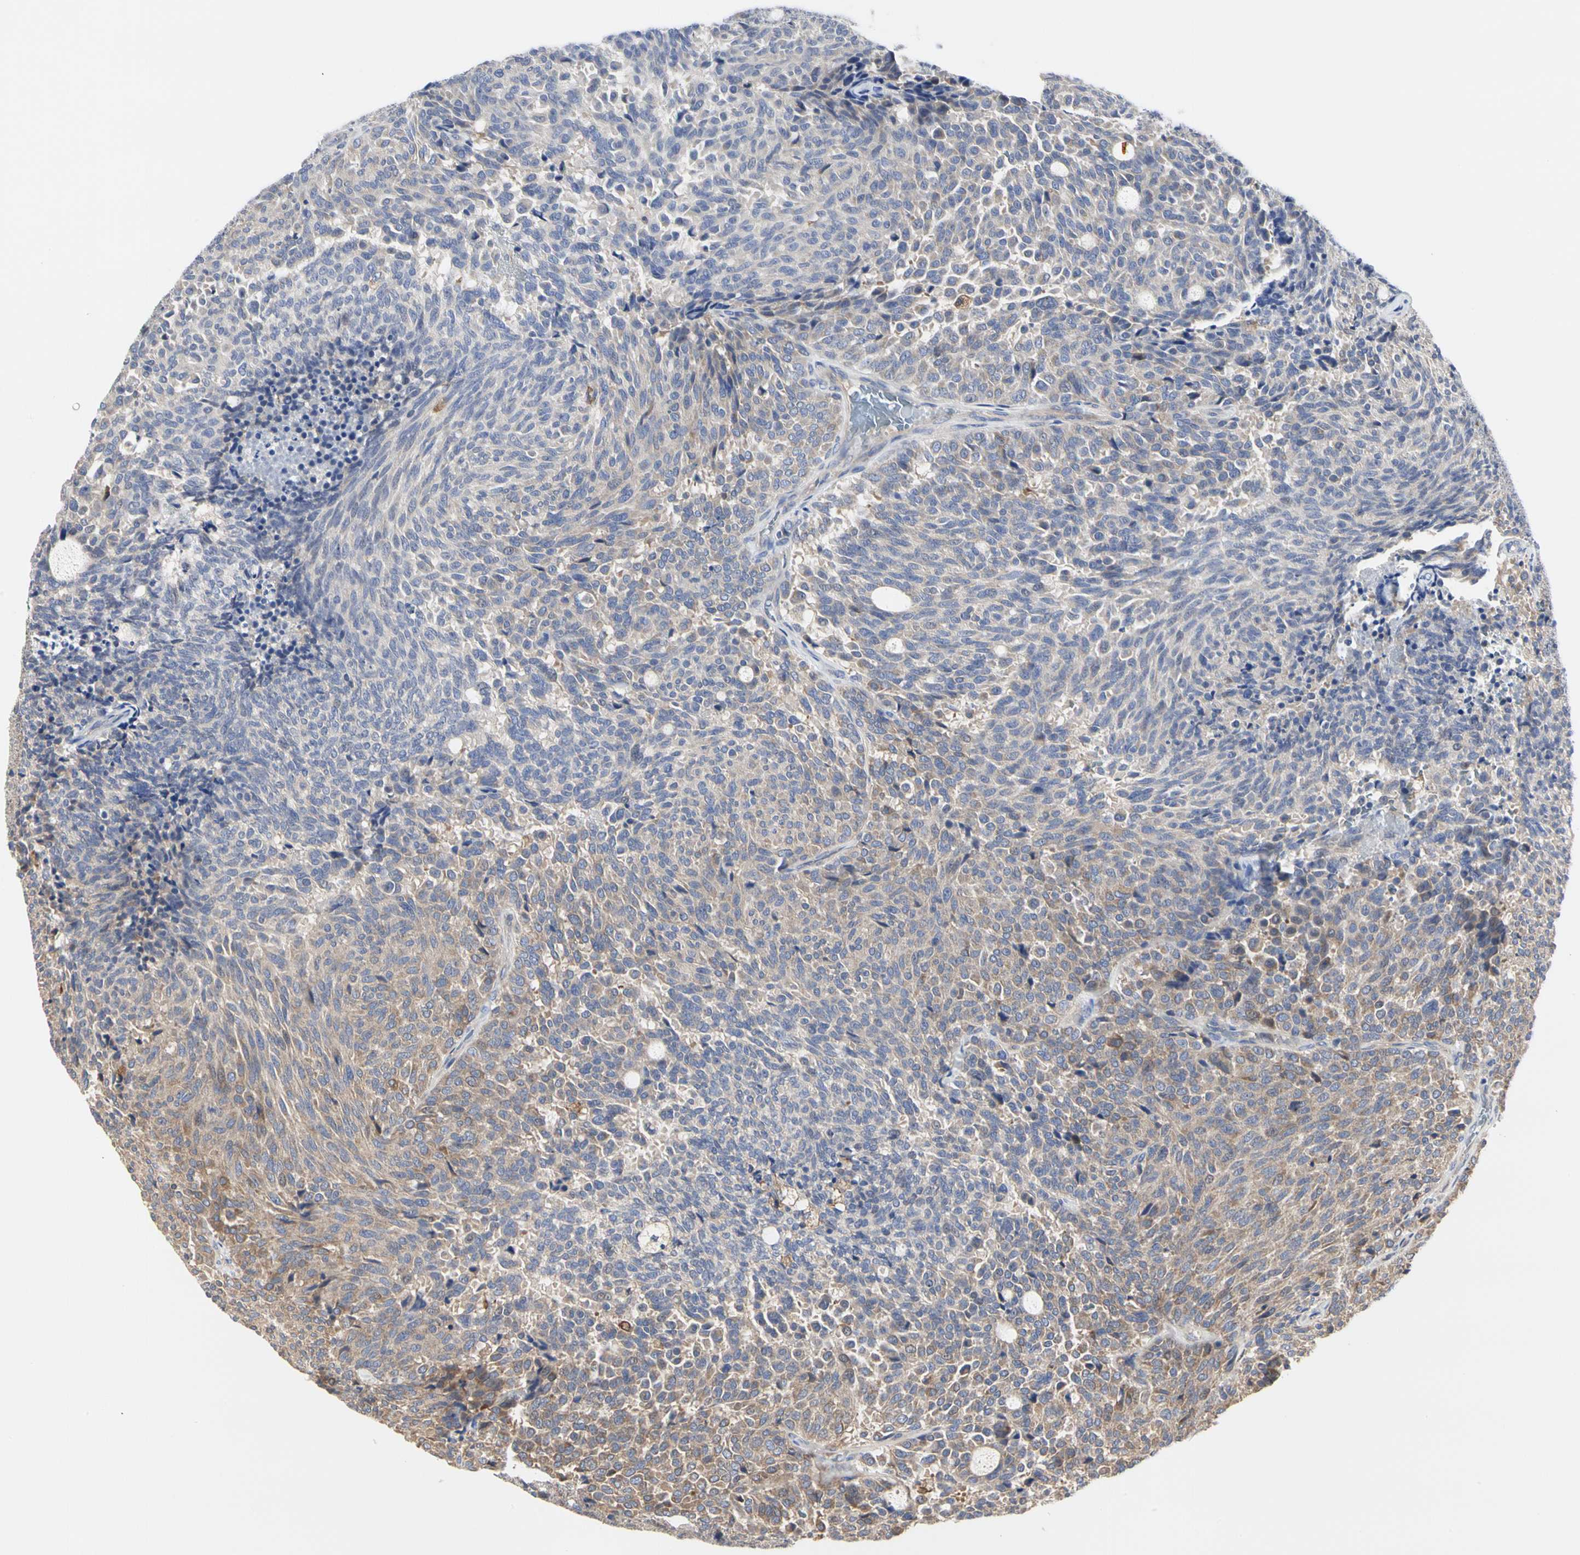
{"staining": {"intensity": "weak", "quantity": ">75%", "location": "cytoplasmic/membranous"}, "tissue": "carcinoid", "cell_type": "Tumor cells", "image_type": "cancer", "snomed": [{"axis": "morphology", "description": "Carcinoid, malignant, NOS"}, {"axis": "topography", "description": "Pancreas"}], "caption": "Immunohistochemistry photomicrograph of carcinoid stained for a protein (brown), which demonstrates low levels of weak cytoplasmic/membranous positivity in about >75% of tumor cells.", "gene": "C3orf52", "patient": {"sex": "female", "age": 54}}